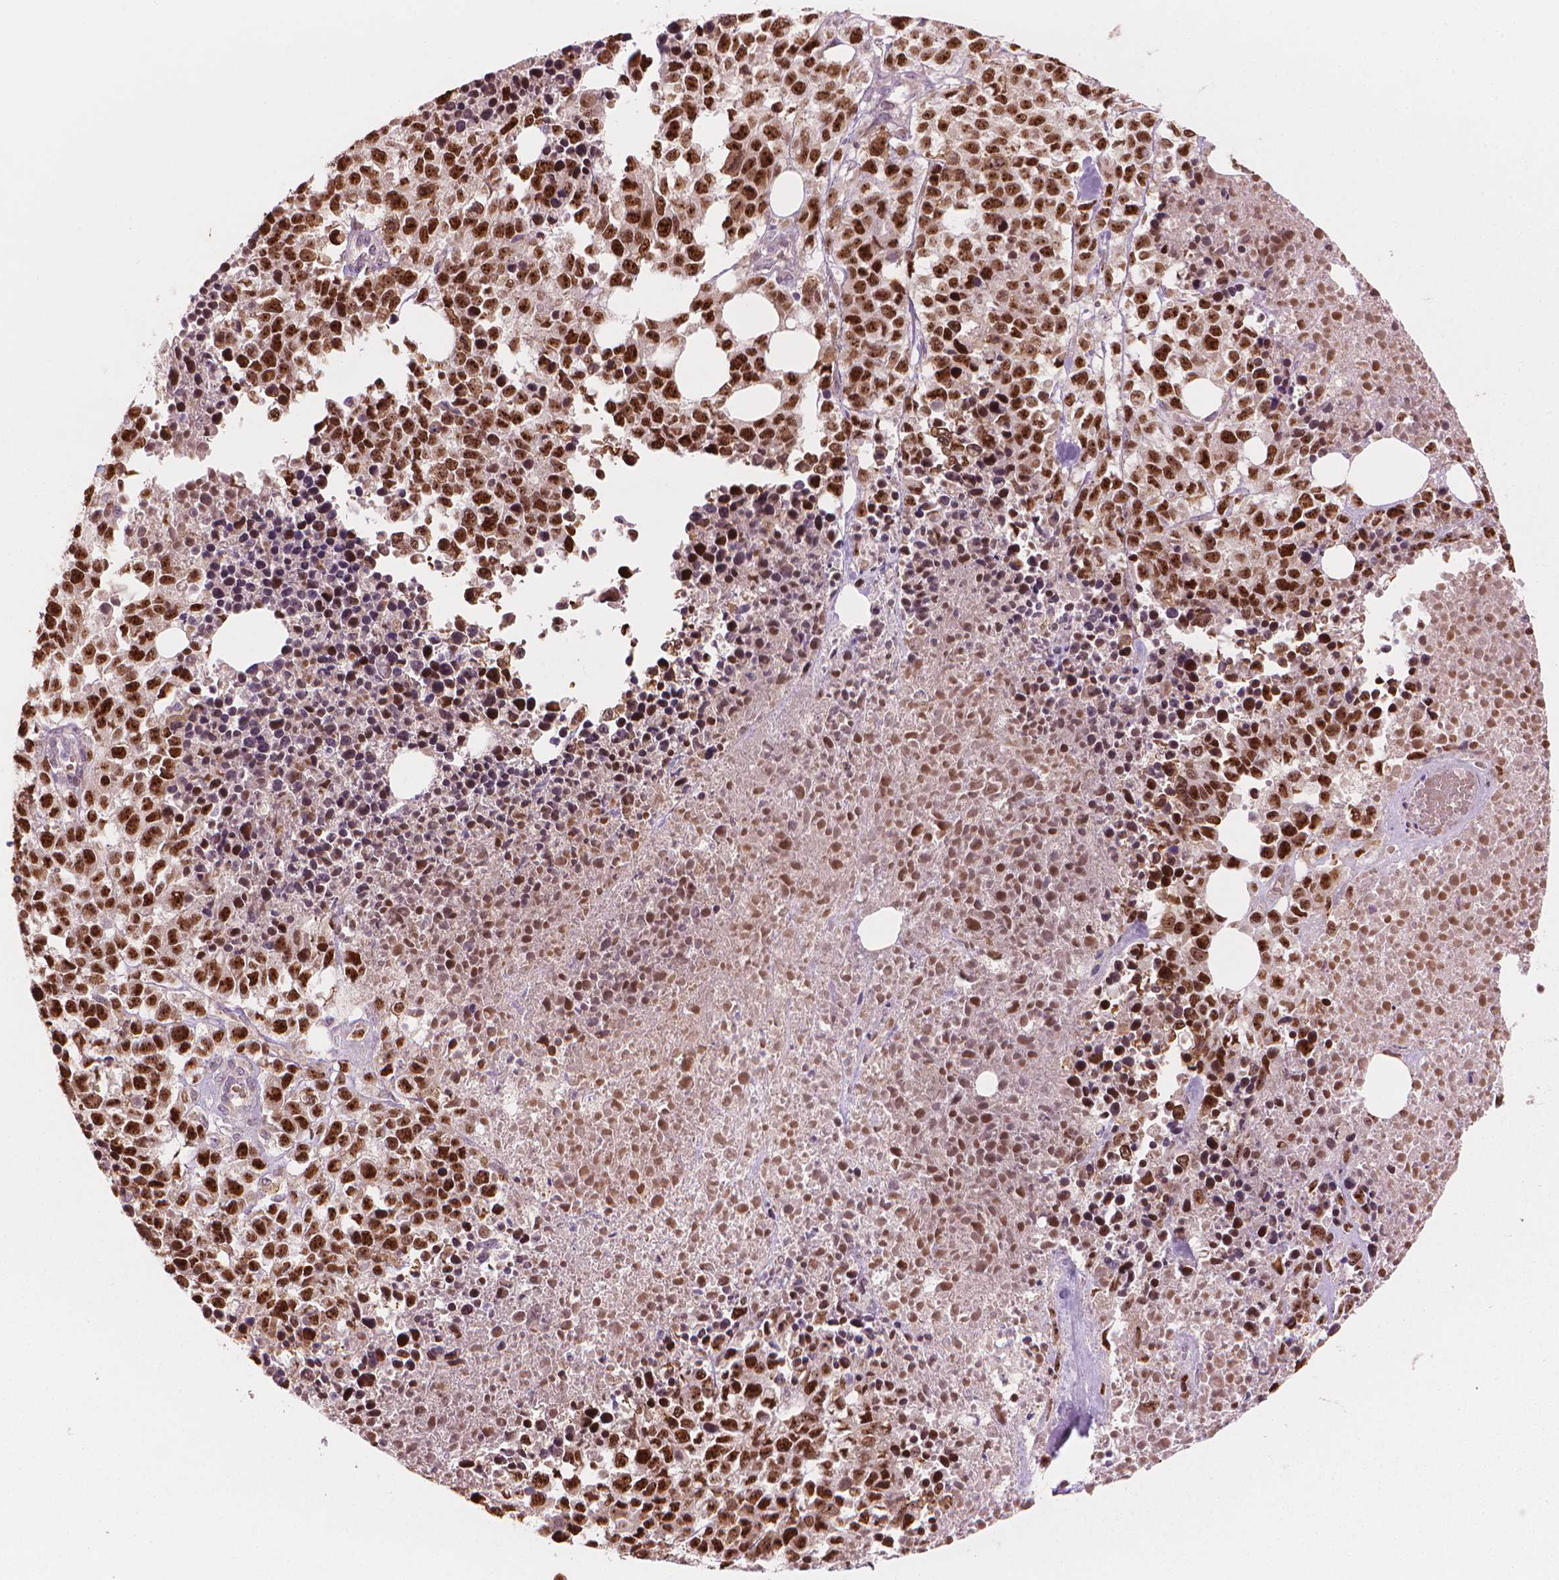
{"staining": {"intensity": "strong", "quantity": ">75%", "location": "nuclear"}, "tissue": "melanoma", "cell_type": "Tumor cells", "image_type": "cancer", "snomed": [{"axis": "morphology", "description": "Malignant melanoma, Metastatic site"}, {"axis": "topography", "description": "Skin"}], "caption": "DAB immunohistochemical staining of human malignant melanoma (metastatic site) demonstrates strong nuclear protein positivity in about >75% of tumor cells. (Stains: DAB in brown, nuclei in blue, Microscopy: brightfield microscopy at high magnification).", "gene": "IFFO1", "patient": {"sex": "male", "age": 84}}